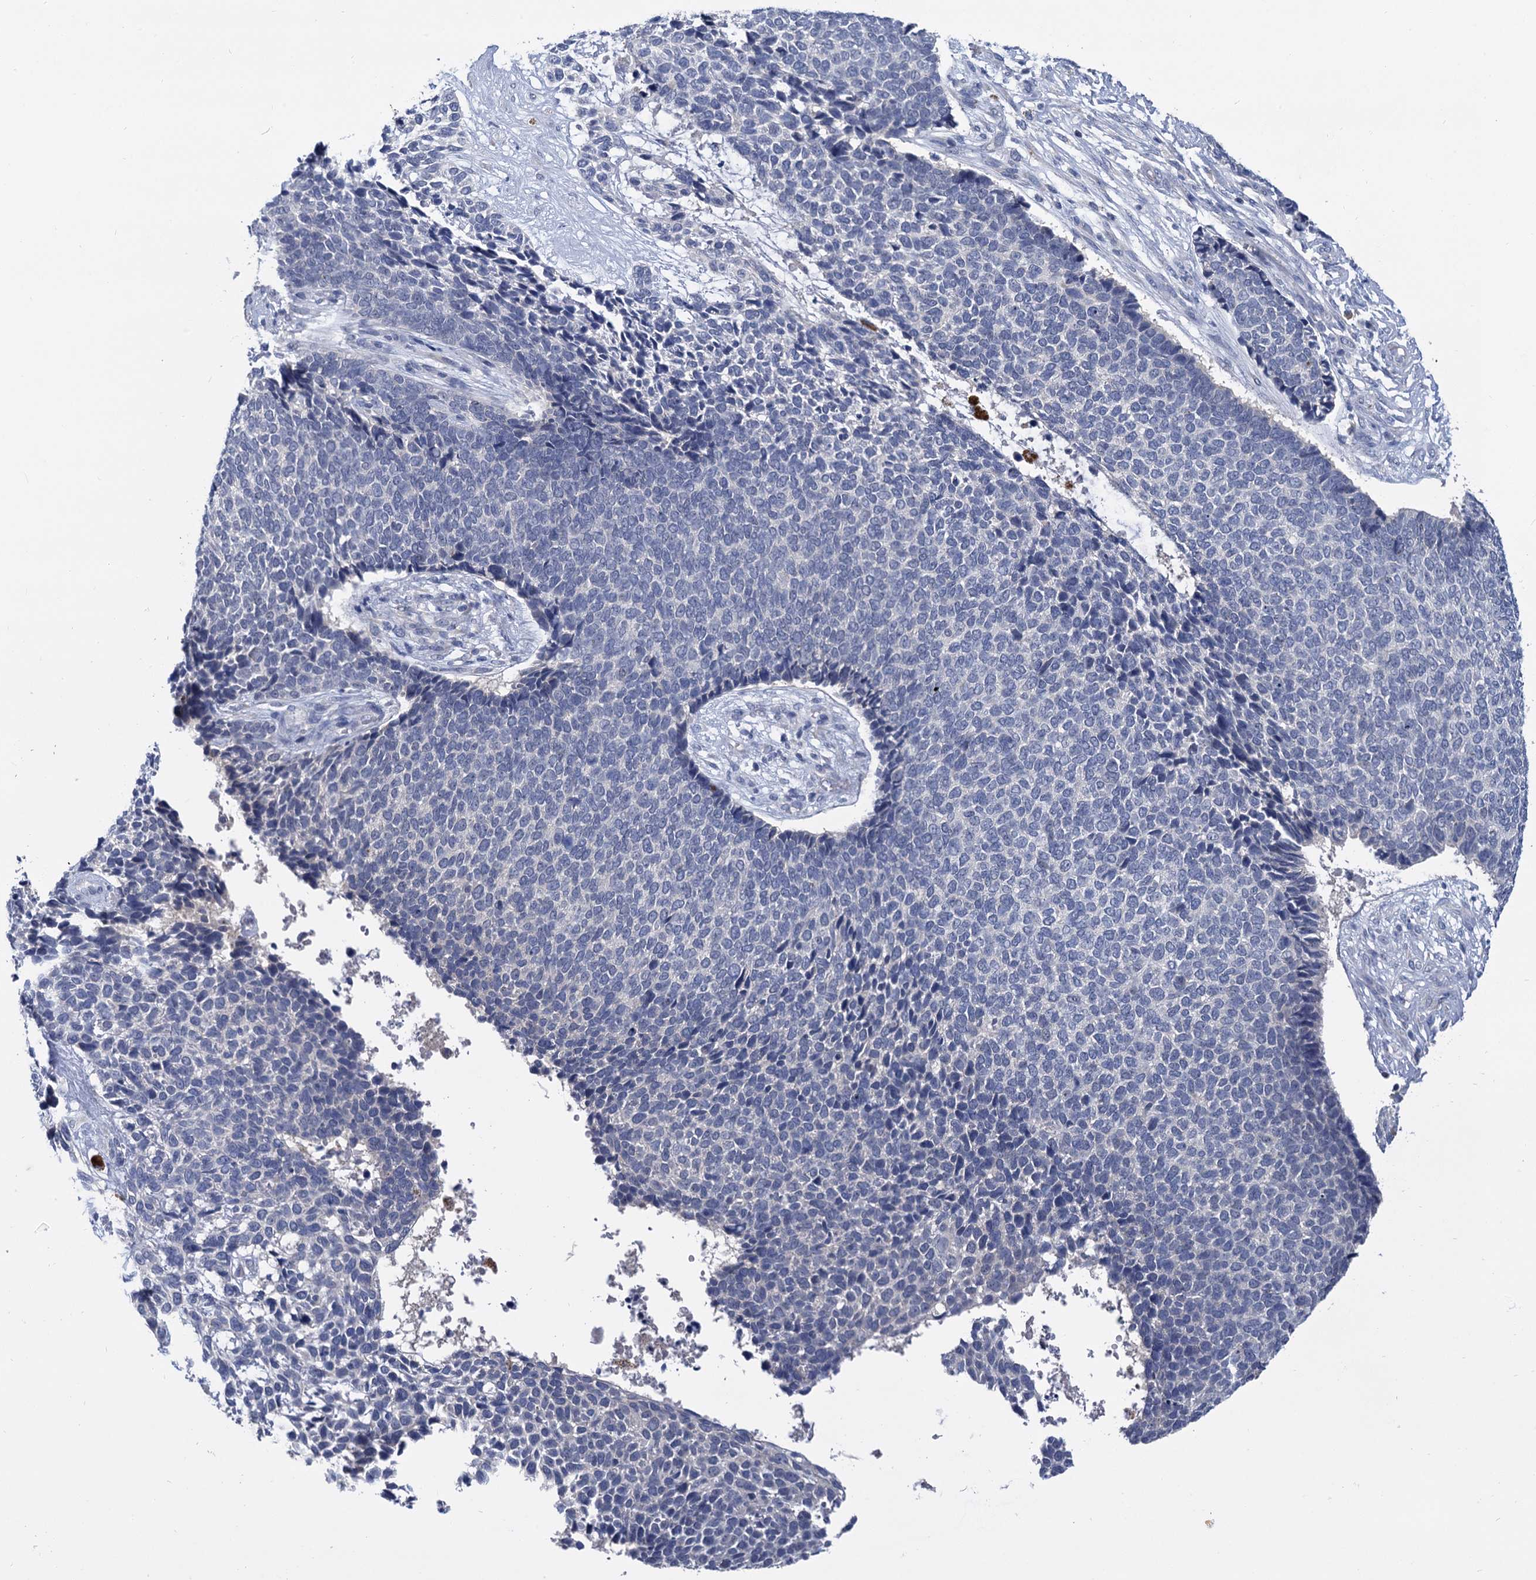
{"staining": {"intensity": "negative", "quantity": "none", "location": "none"}, "tissue": "skin cancer", "cell_type": "Tumor cells", "image_type": "cancer", "snomed": [{"axis": "morphology", "description": "Basal cell carcinoma"}, {"axis": "topography", "description": "Skin"}], "caption": "High magnification brightfield microscopy of skin cancer stained with DAB (brown) and counterstained with hematoxylin (blue): tumor cells show no significant positivity.", "gene": "ANKRD42", "patient": {"sex": "female", "age": 84}}